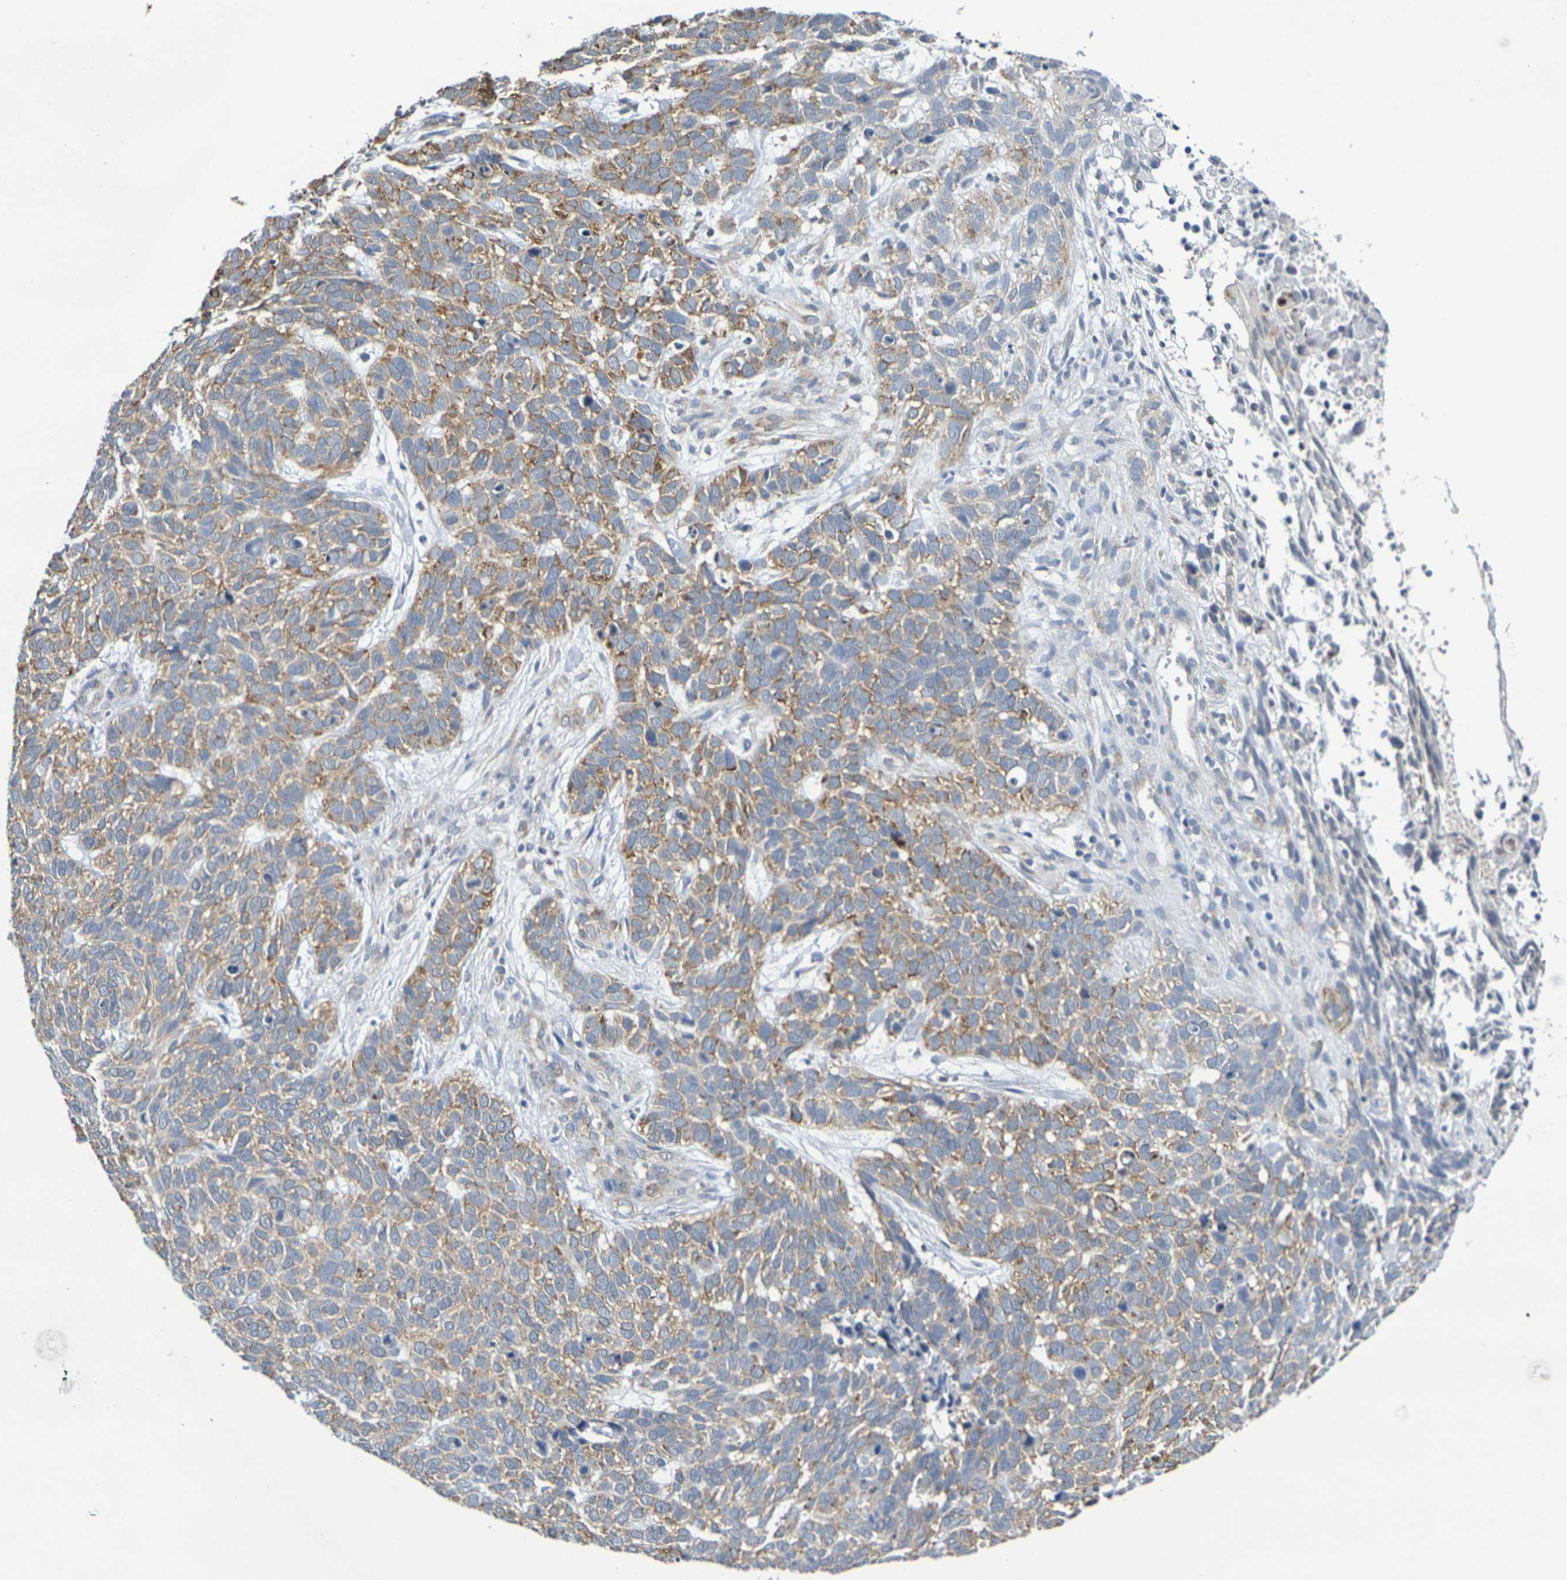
{"staining": {"intensity": "moderate", "quantity": ">75%", "location": "cytoplasmic/membranous"}, "tissue": "skin cancer", "cell_type": "Tumor cells", "image_type": "cancer", "snomed": [{"axis": "morphology", "description": "Basal cell carcinoma"}, {"axis": "topography", "description": "Skin"}], "caption": "This is a micrograph of IHC staining of skin basal cell carcinoma, which shows moderate expression in the cytoplasmic/membranous of tumor cells.", "gene": "CHRNB1", "patient": {"sex": "male", "age": 87}}